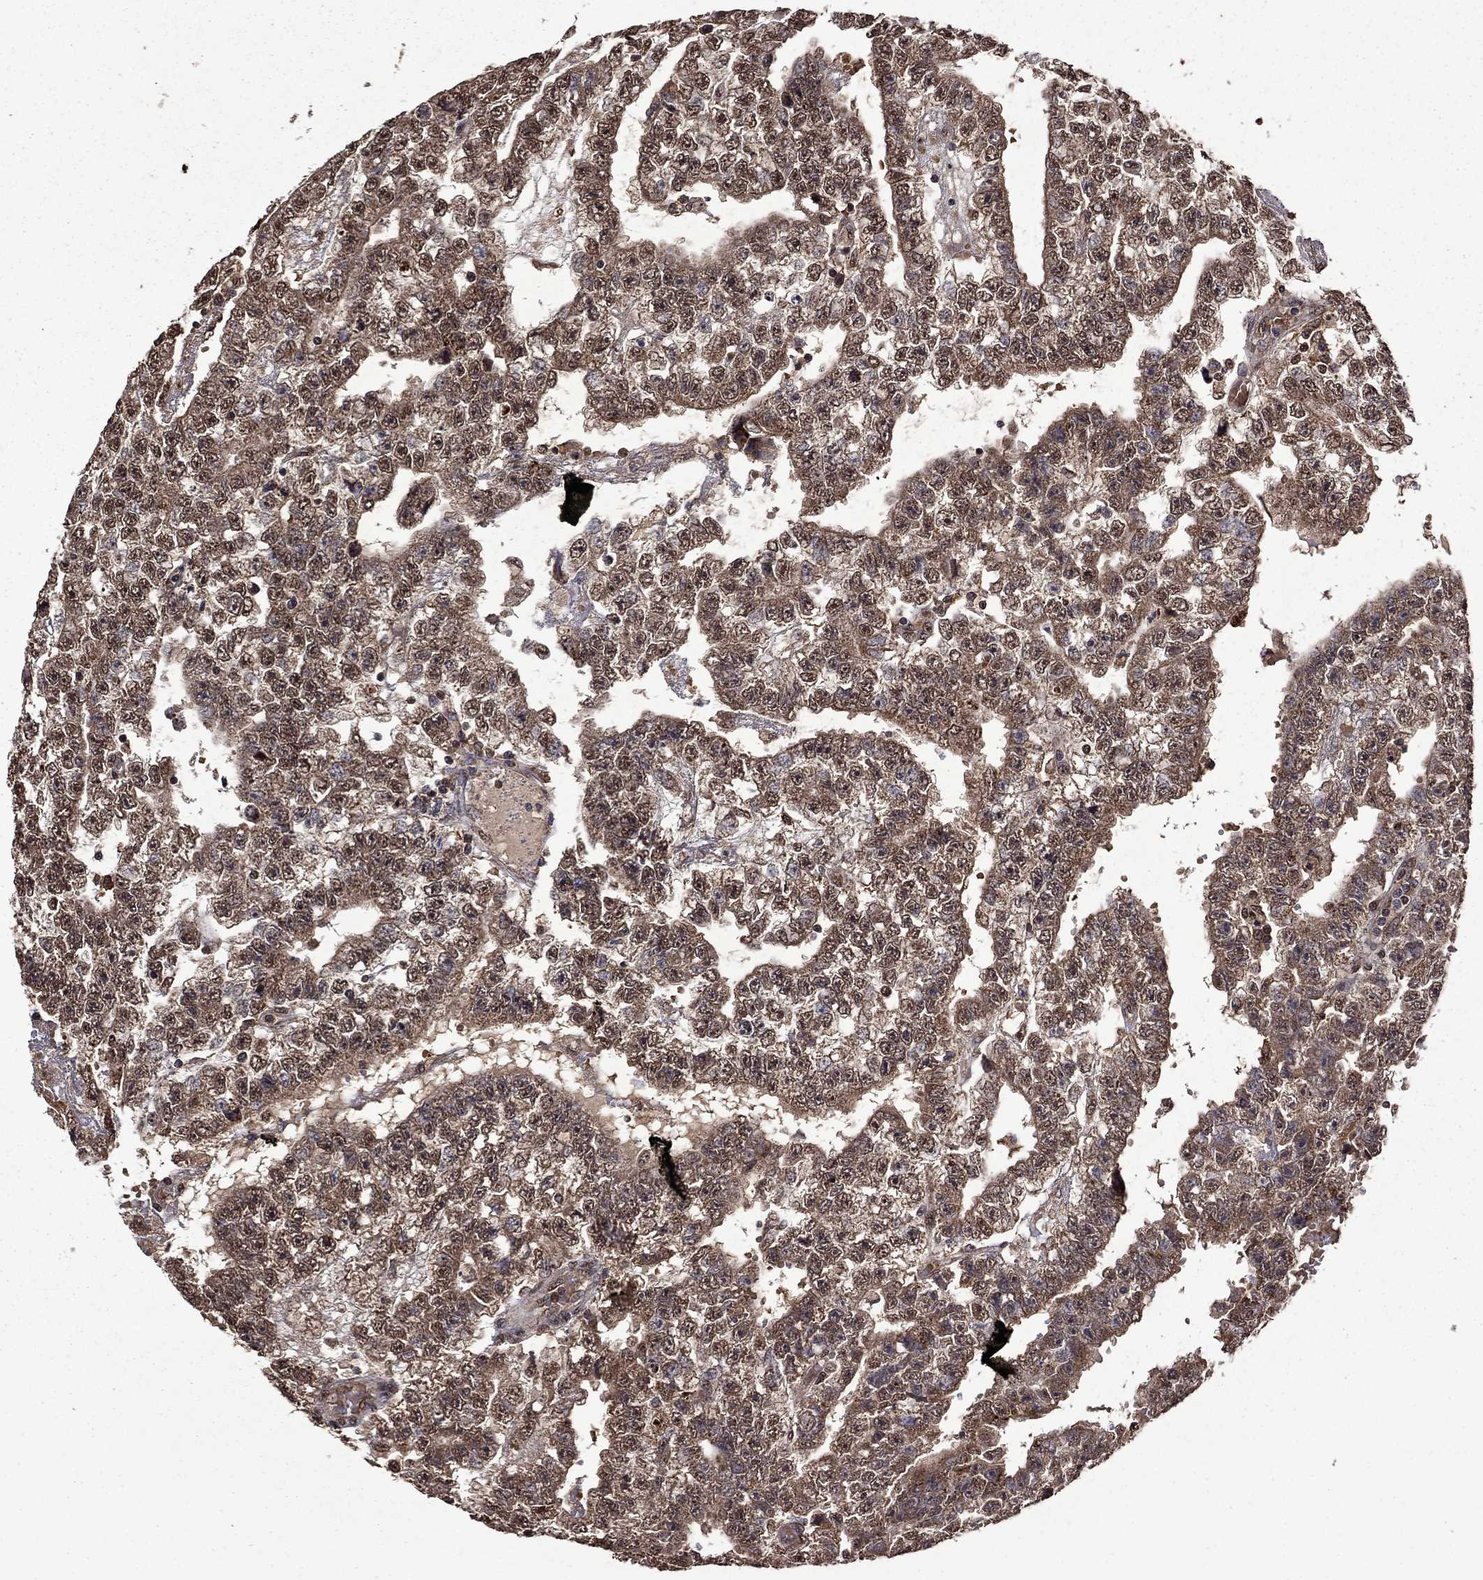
{"staining": {"intensity": "moderate", "quantity": ">75%", "location": "cytoplasmic/membranous,nuclear"}, "tissue": "testis cancer", "cell_type": "Tumor cells", "image_type": "cancer", "snomed": [{"axis": "morphology", "description": "Carcinoma, Embryonal, NOS"}, {"axis": "topography", "description": "Testis"}], "caption": "Tumor cells display moderate cytoplasmic/membranous and nuclear positivity in approximately >75% of cells in testis cancer.", "gene": "ITM2B", "patient": {"sex": "male", "age": 25}}